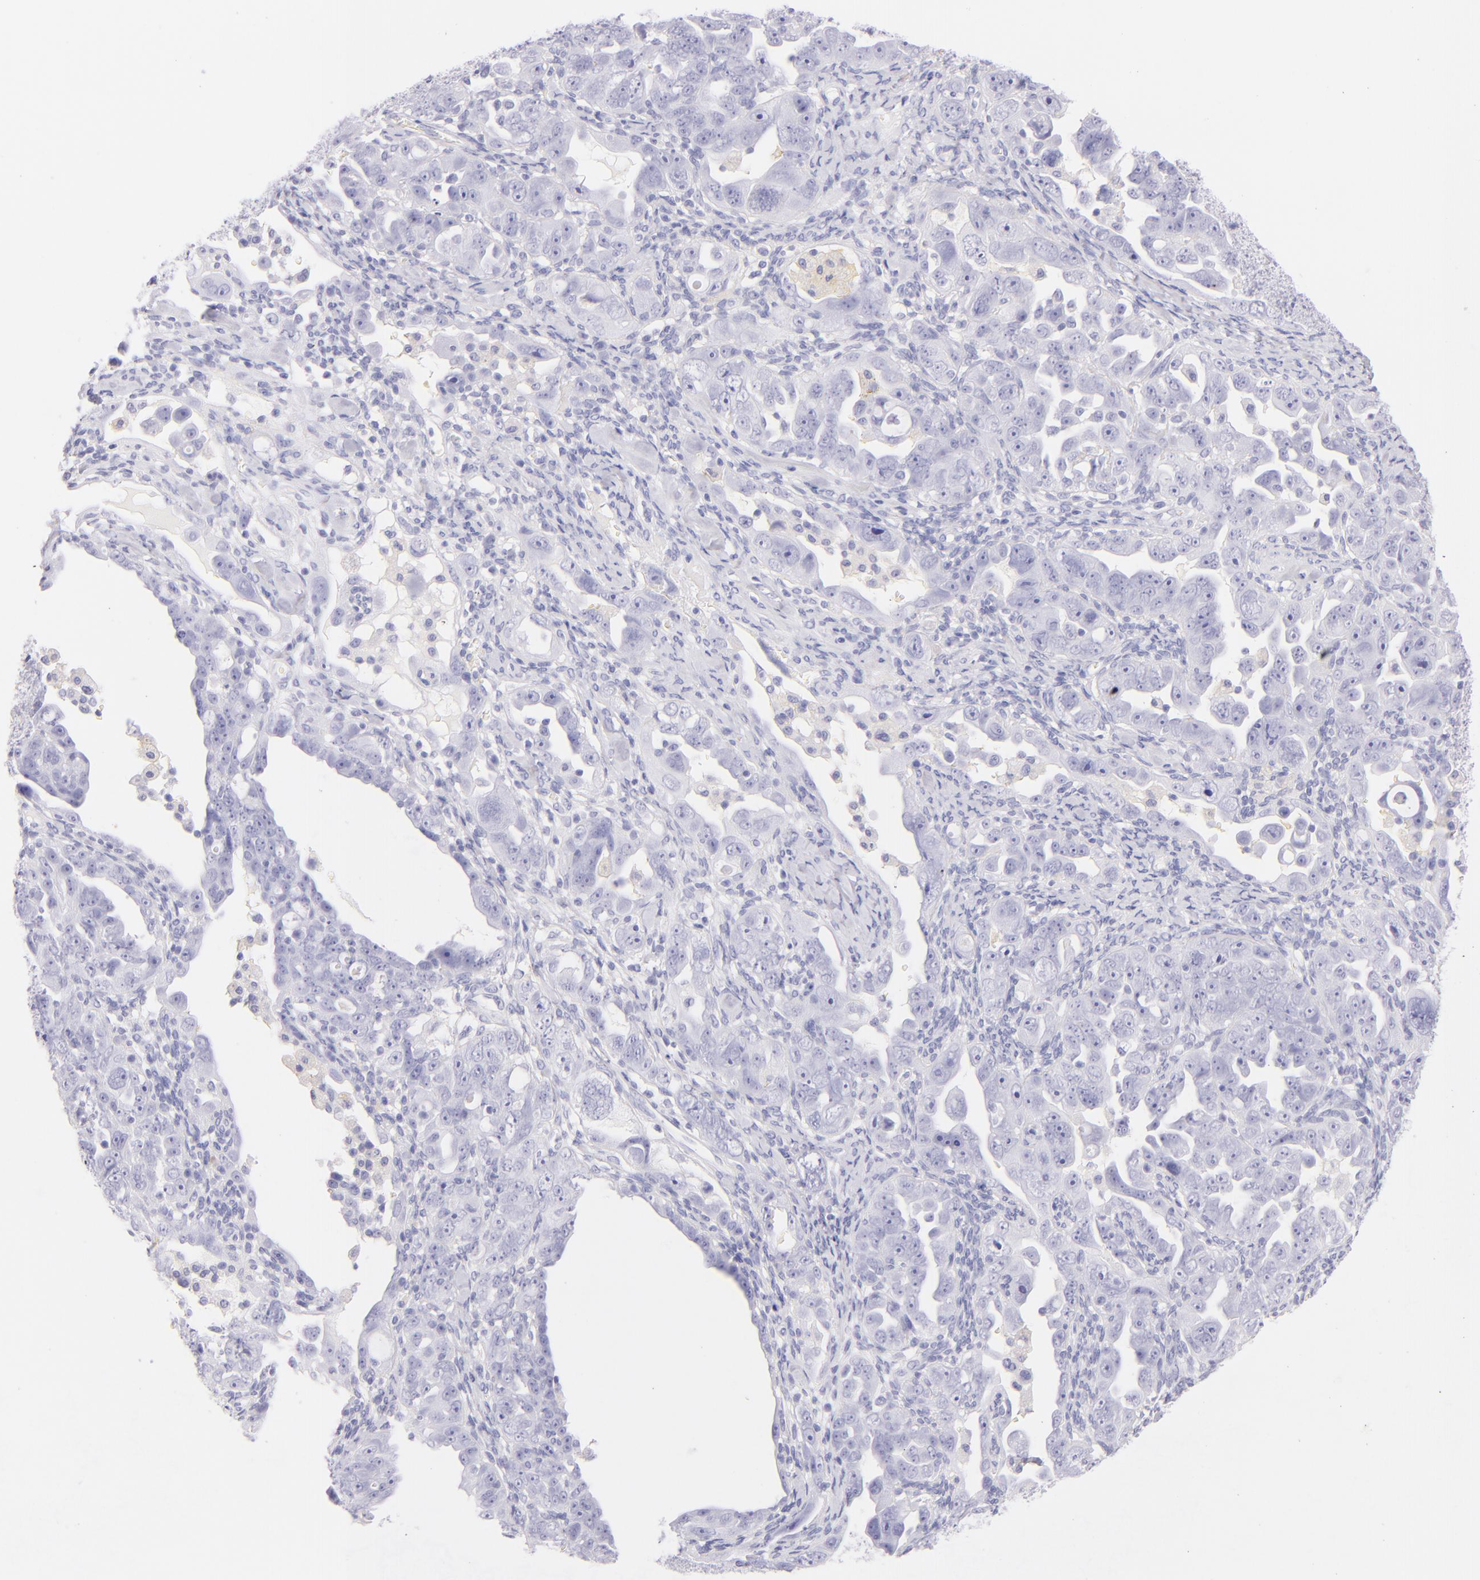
{"staining": {"intensity": "negative", "quantity": "none", "location": "none"}, "tissue": "ovarian cancer", "cell_type": "Tumor cells", "image_type": "cancer", "snomed": [{"axis": "morphology", "description": "Cystadenocarcinoma, serous, NOS"}, {"axis": "topography", "description": "Ovary"}], "caption": "Tumor cells are negative for brown protein staining in ovarian cancer.", "gene": "SDC1", "patient": {"sex": "female", "age": 66}}